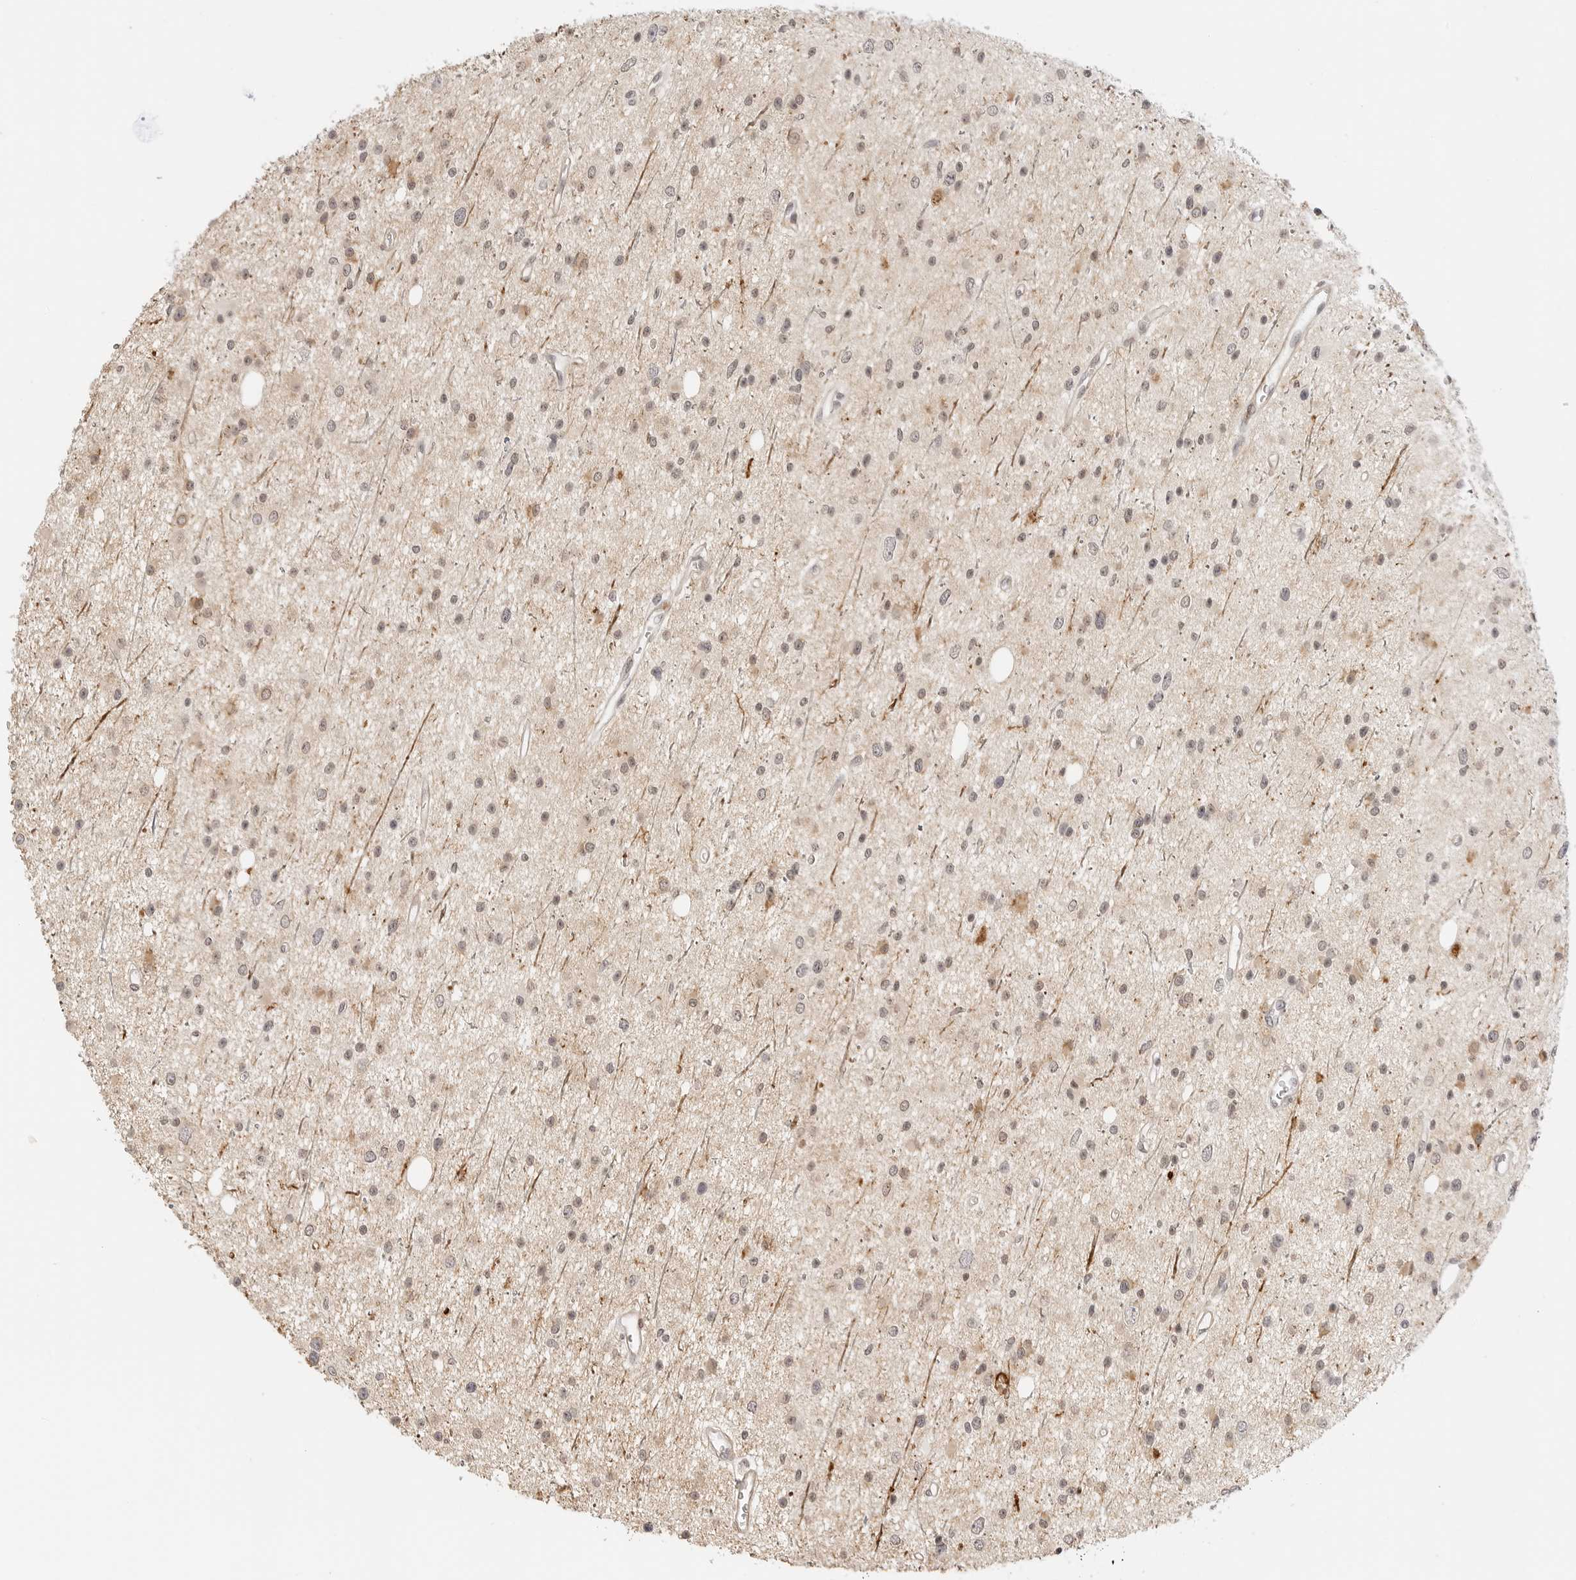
{"staining": {"intensity": "negative", "quantity": "none", "location": "none"}, "tissue": "glioma", "cell_type": "Tumor cells", "image_type": "cancer", "snomed": [{"axis": "morphology", "description": "Glioma, malignant, Low grade"}, {"axis": "topography", "description": "Cerebral cortex"}], "caption": "The immunohistochemistry (IHC) histopathology image has no significant staining in tumor cells of malignant glioma (low-grade) tissue.", "gene": "PCDH19", "patient": {"sex": "female", "age": 39}}